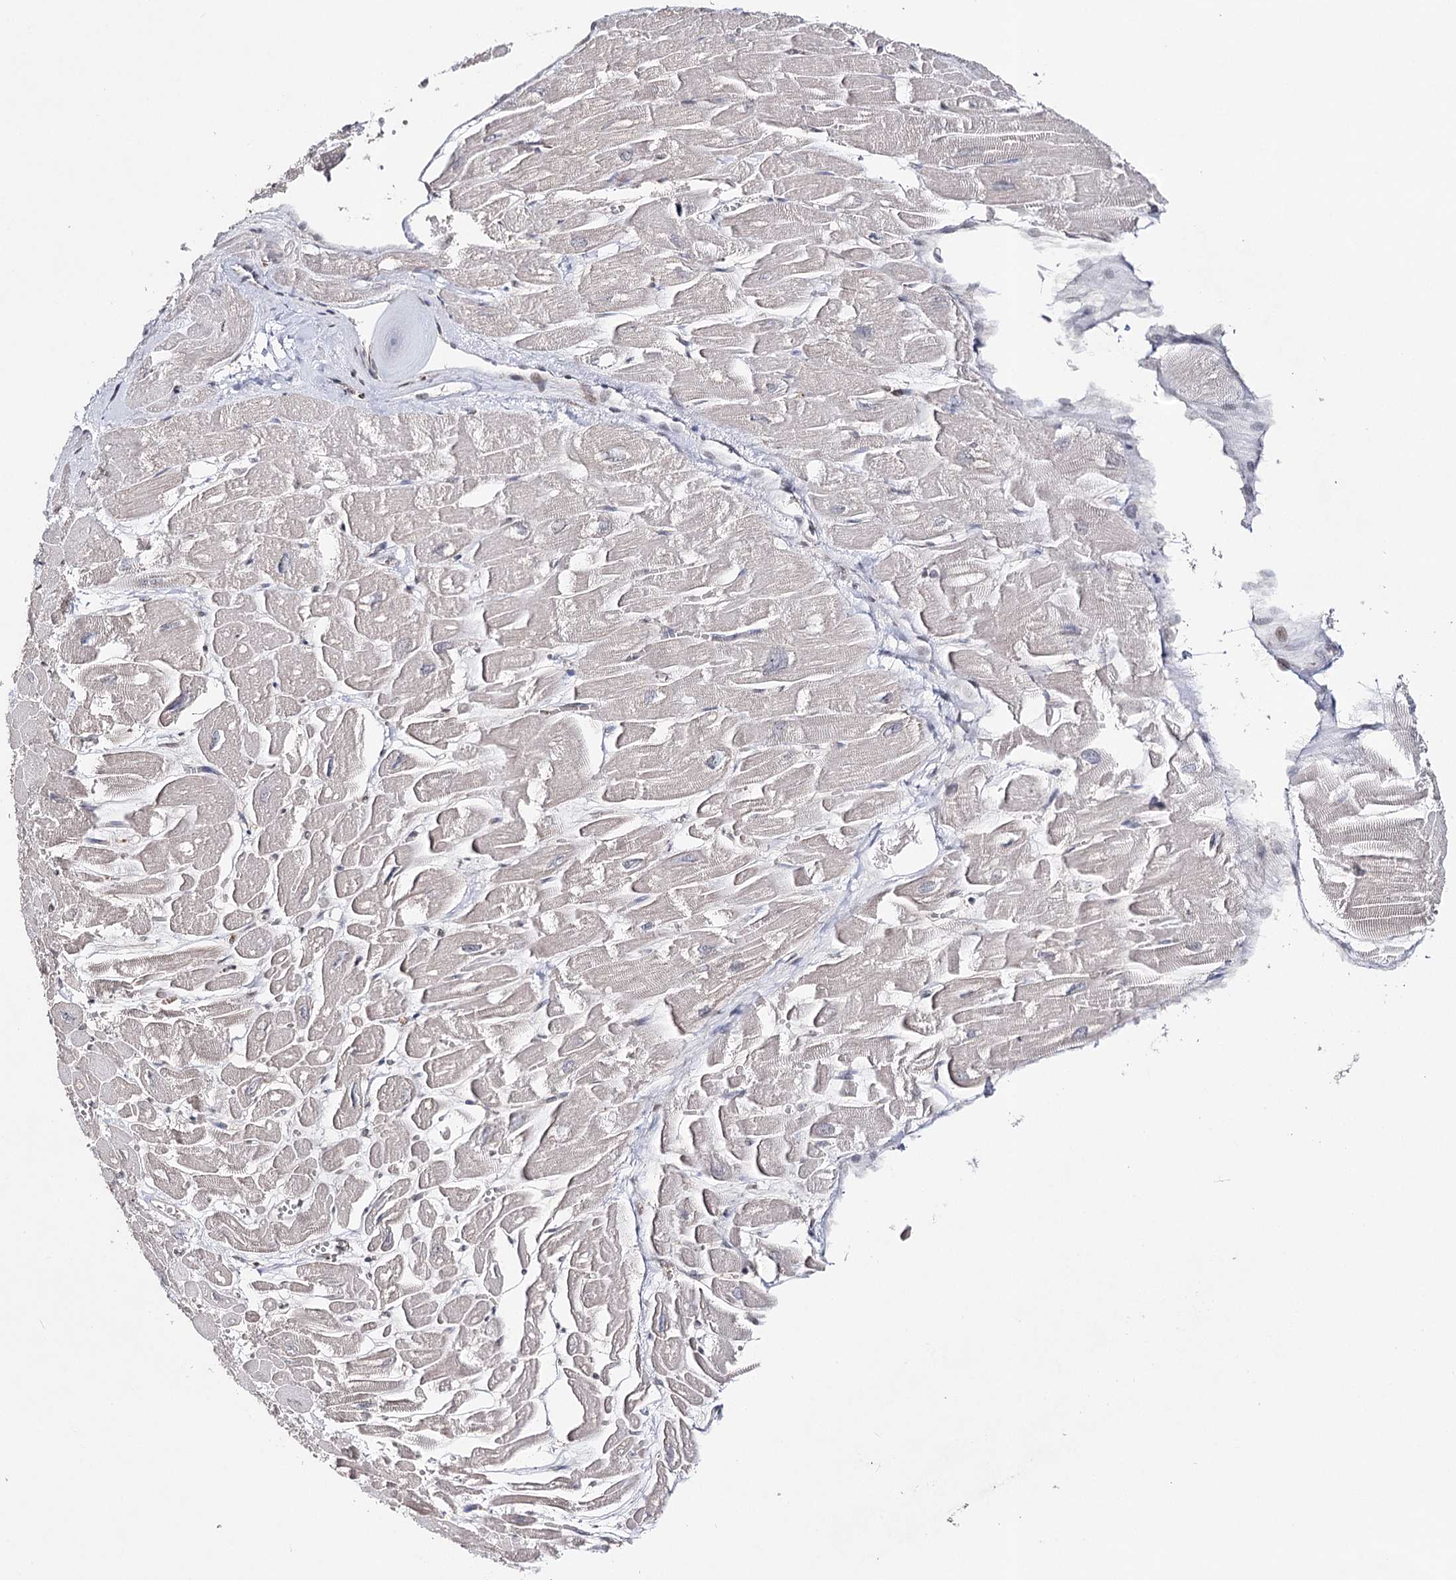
{"staining": {"intensity": "weak", "quantity": "<25%", "location": "cytoplasmic/membranous"}, "tissue": "heart muscle", "cell_type": "Cardiomyocytes", "image_type": "normal", "snomed": [{"axis": "morphology", "description": "Normal tissue, NOS"}, {"axis": "topography", "description": "Heart"}], "caption": "This photomicrograph is of normal heart muscle stained with immunohistochemistry to label a protein in brown with the nuclei are counter-stained blue. There is no expression in cardiomyocytes. Brightfield microscopy of IHC stained with DAB (brown) and hematoxylin (blue), captured at high magnification.", "gene": "HSD11B2", "patient": {"sex": "male", "age": 54}}